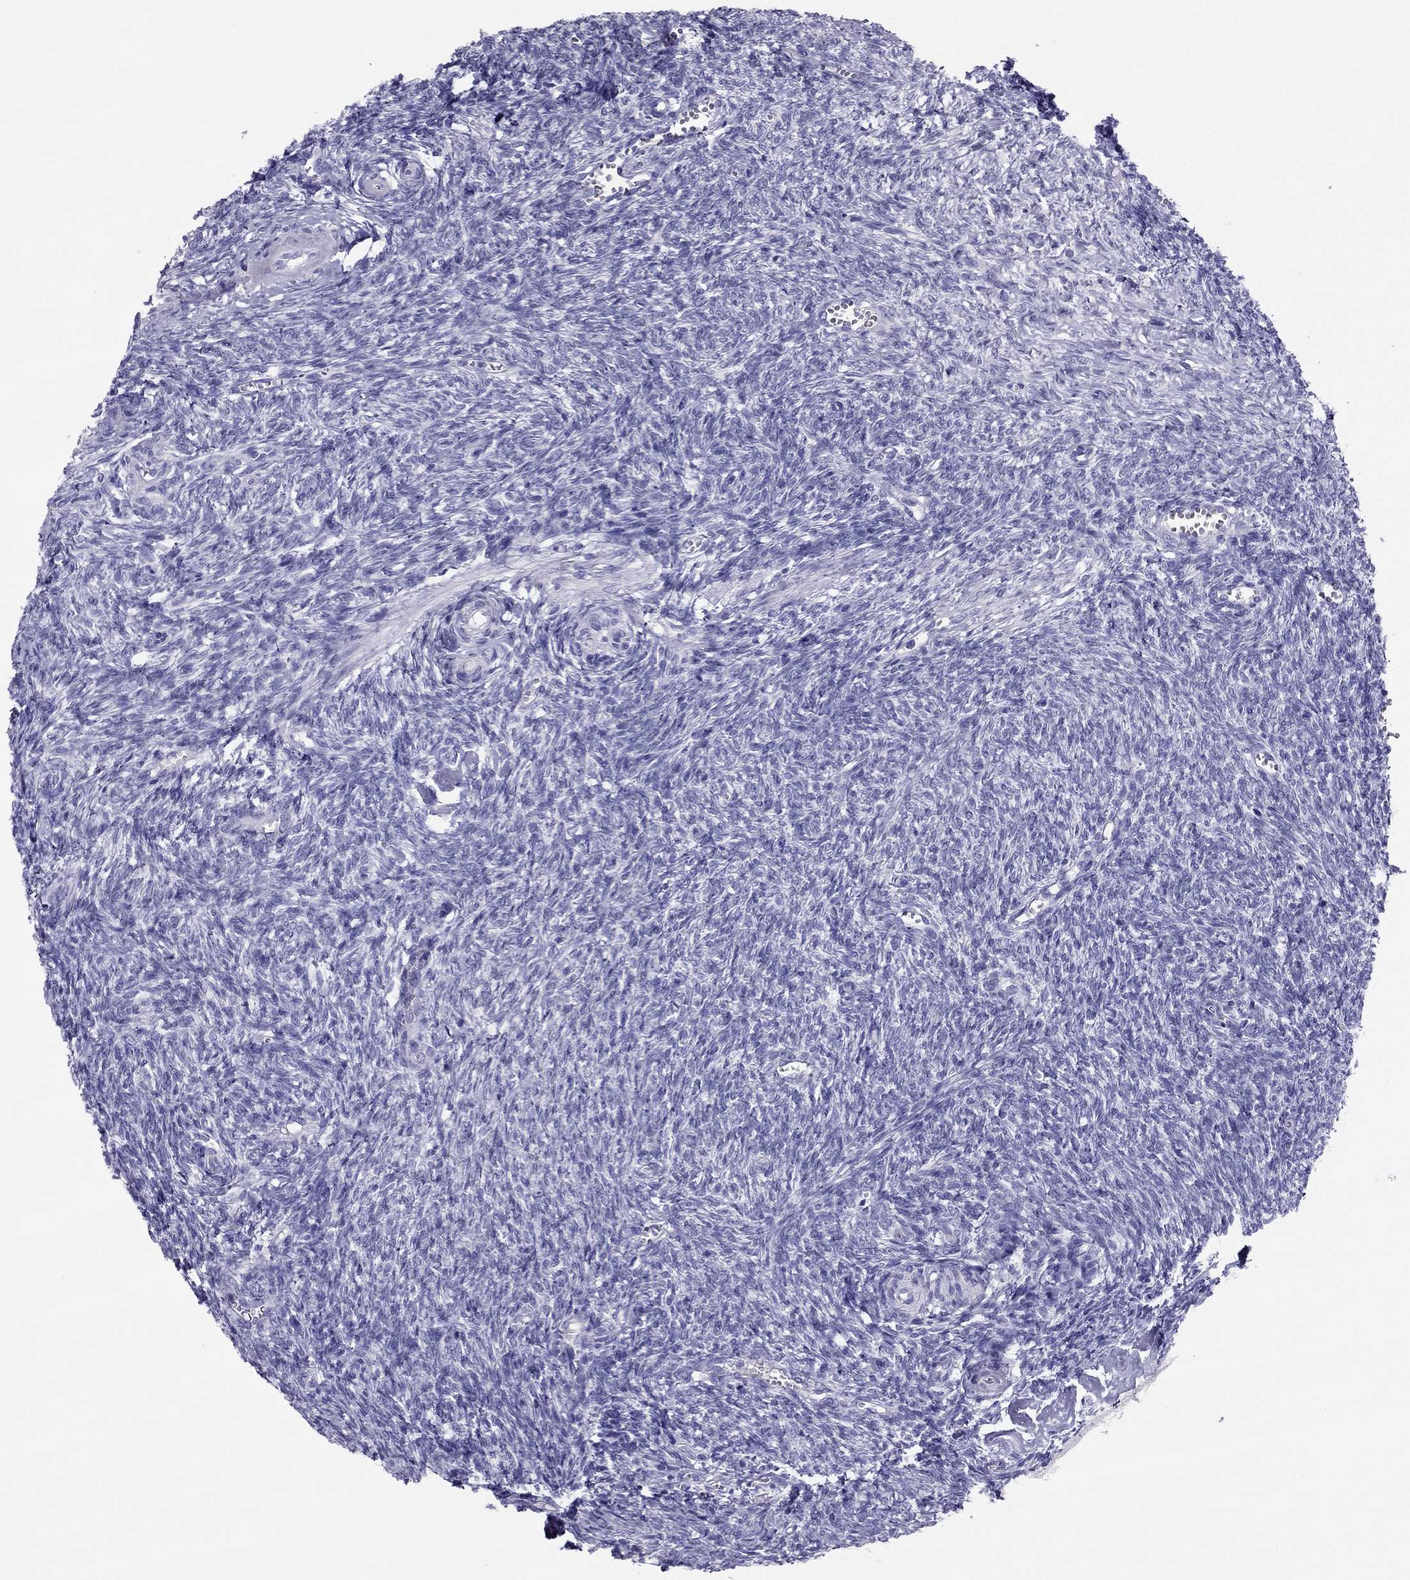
{"staining": {"intensity": "negative", "quantity": "none", "location": "none"}, "tissue": "ovary", "cell_type": "Follicle cells", "image_type": "normal", "snomed": [{"axis": "morphology", "description": "Normal tissue, NOS"}, {"axis": "topography", "description": "Ovary"}], "caption": "DAB (3,3'-diaminobenzidine) immunohistochemical staining of unremarkable human ovary reveals no significant staining in follicle cells.", "gene": "PDE6A", "patient": {"sex": "female", "age": 43}}